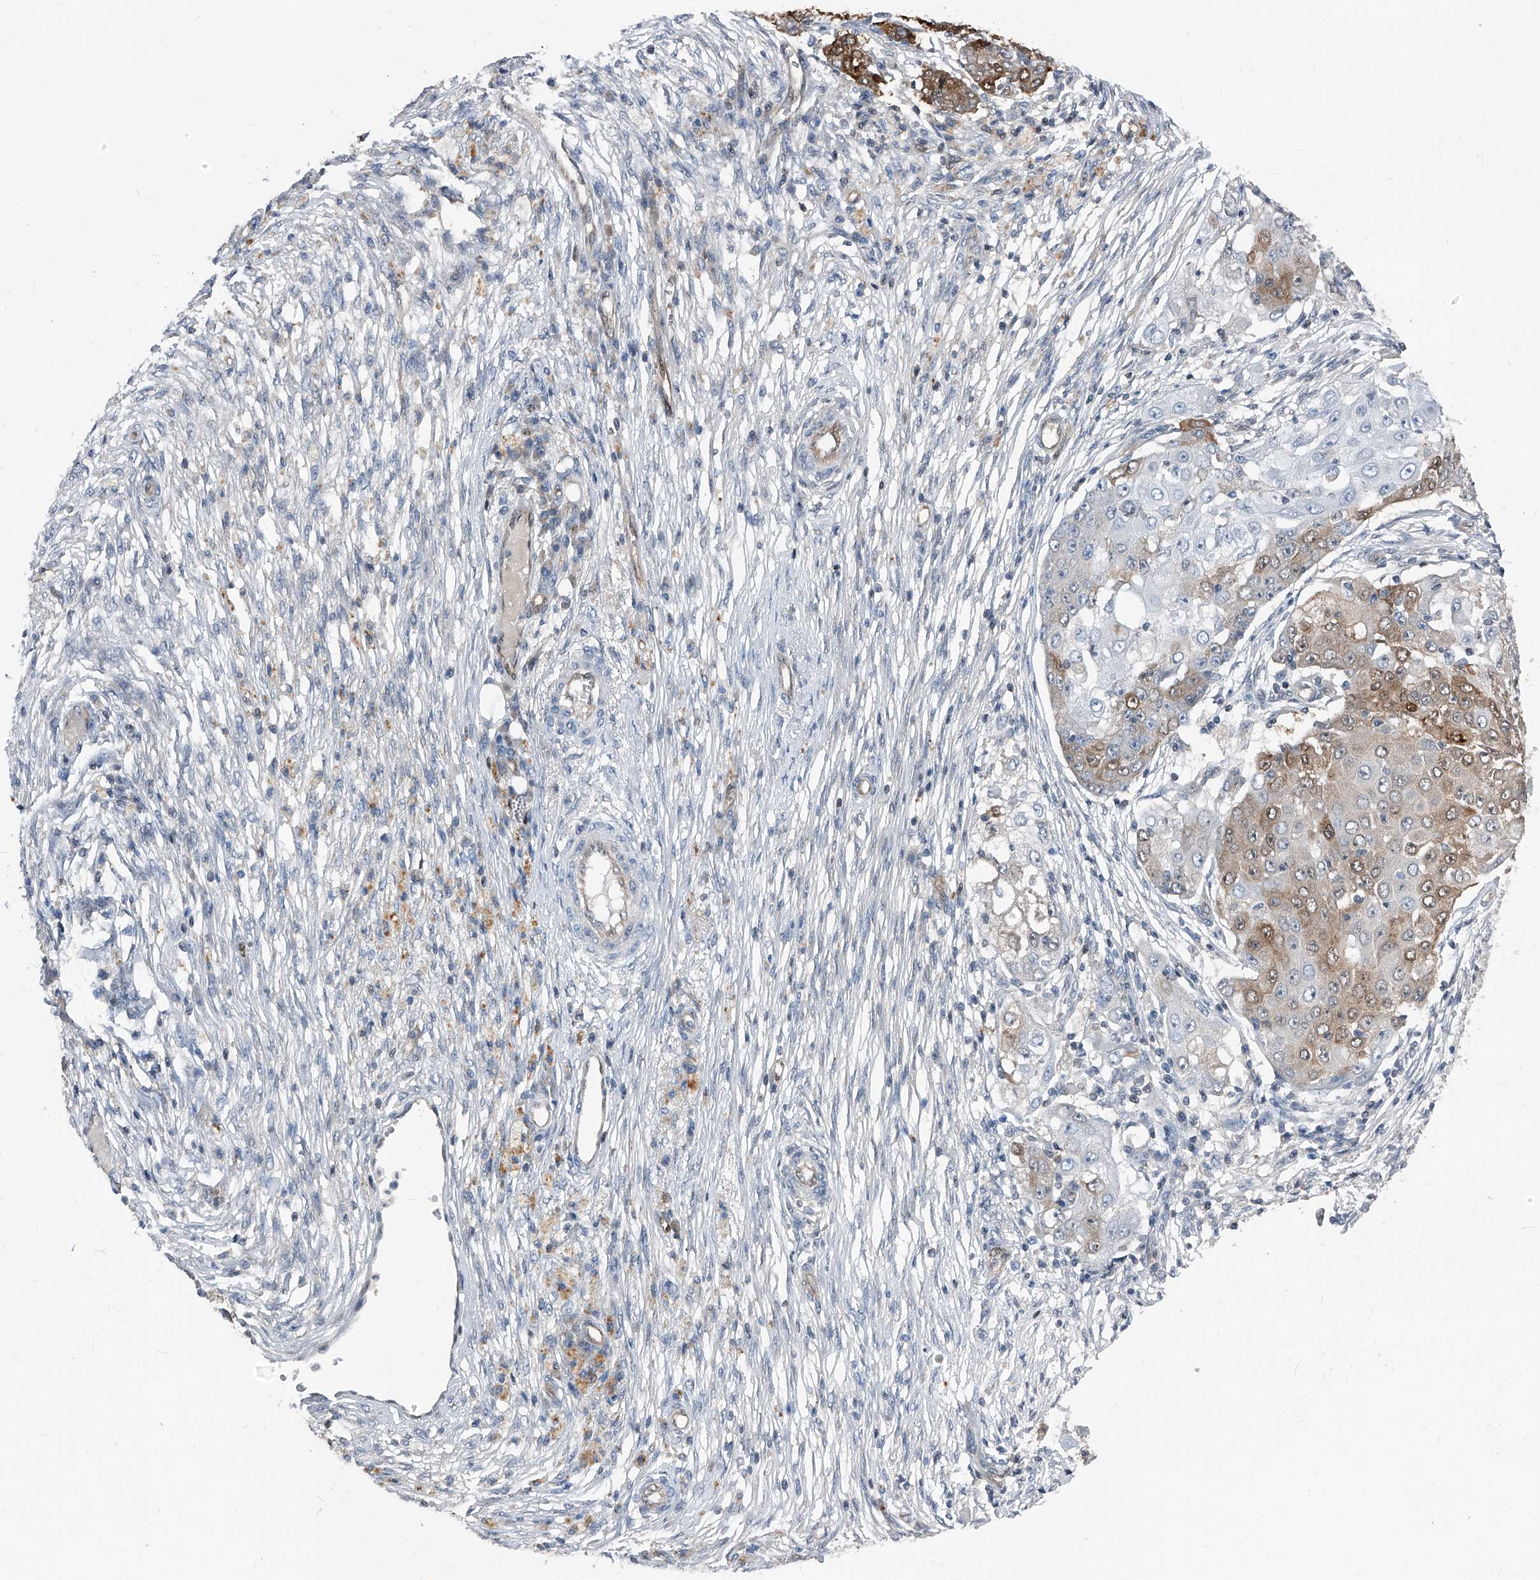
{"staining": {"intensity": "weak", "quantity": "<25%", "location": "cytoplasmic/membranous"}, "tissue": "ovarian cancer", "cell_type": "Tumor cells", "image_type": "cancer", "snomed": [{"axis": "morphology", "description": "Carcinoma, endometroid"}, {"axis": "topography", "description": "Ovary"}], "caption": "Tumor cells are negative for protein expression in human ovarian cancer (endometroid carcinoma). Brightfield microscopy of immunohistochemistry (IHC) stained with DAB (3,3'-diaminobenzidine) (brown) and hematoxylin (blue), captured at high magnification.", "gene": "MAP2K6", "patient": {"sex": "female", "age": 42}}